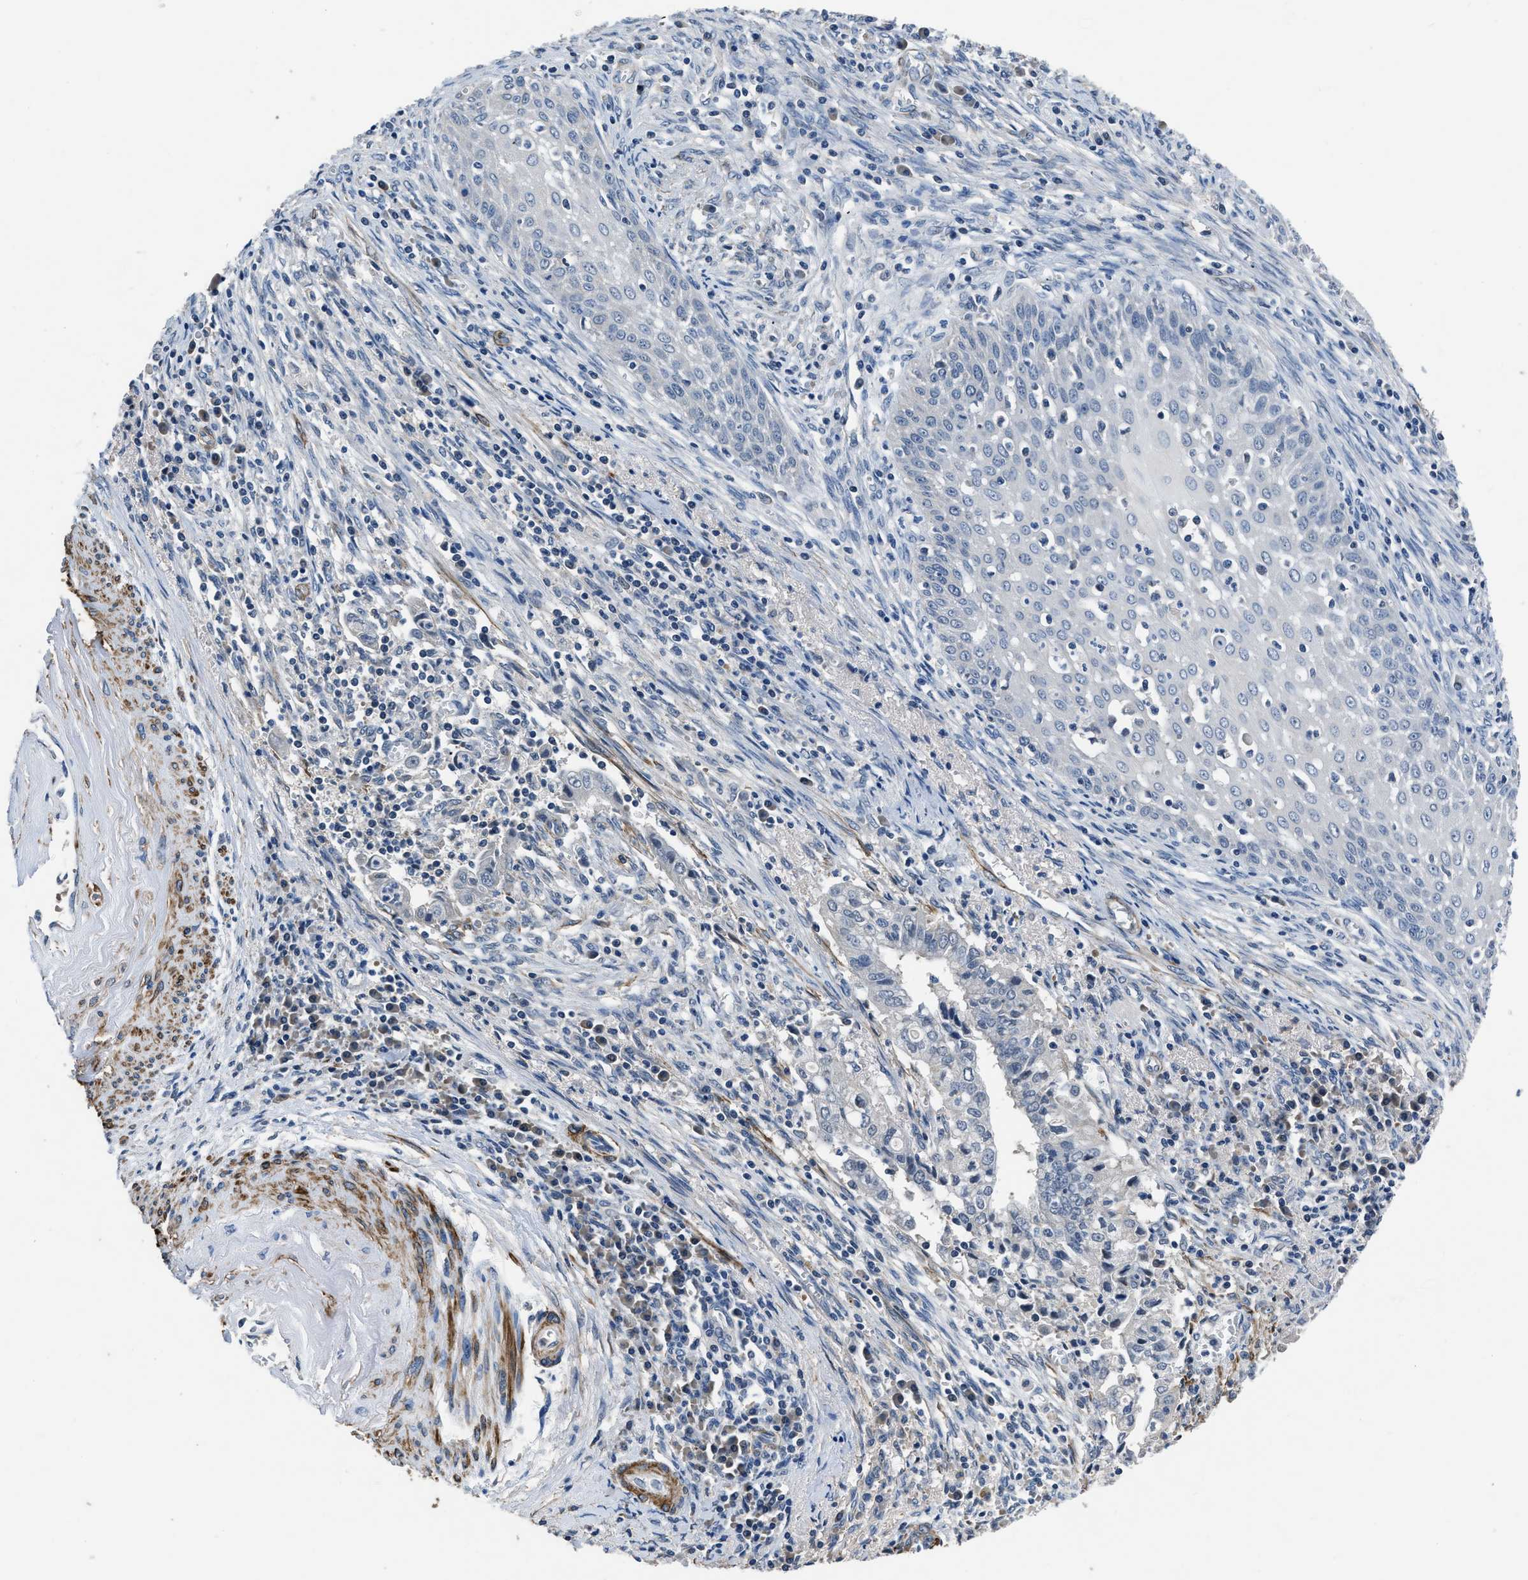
{"staining": {"intensity": "negative", "quantity": "none", "location": "none"}, "tissue": "cervical cancer", "cell_type": "Tumor cells", "image_type": "cancer", "snomed": [{"axis": "morphology", "description": "Adenocarcinoma, NOS"}, {"axis": "topography", "description": "Cervix"}], "caption": "Immunohistochemical staining of human adenocarcinoma (cervical) shows no significant expression in tumor cells. (DAB (3,3'-diaminobenzidine) immunohistochemistry (IHC) with hematoxylin counter stain).", "gene": "LANCL2", "patient": {"sex": "female", "age": 44}}